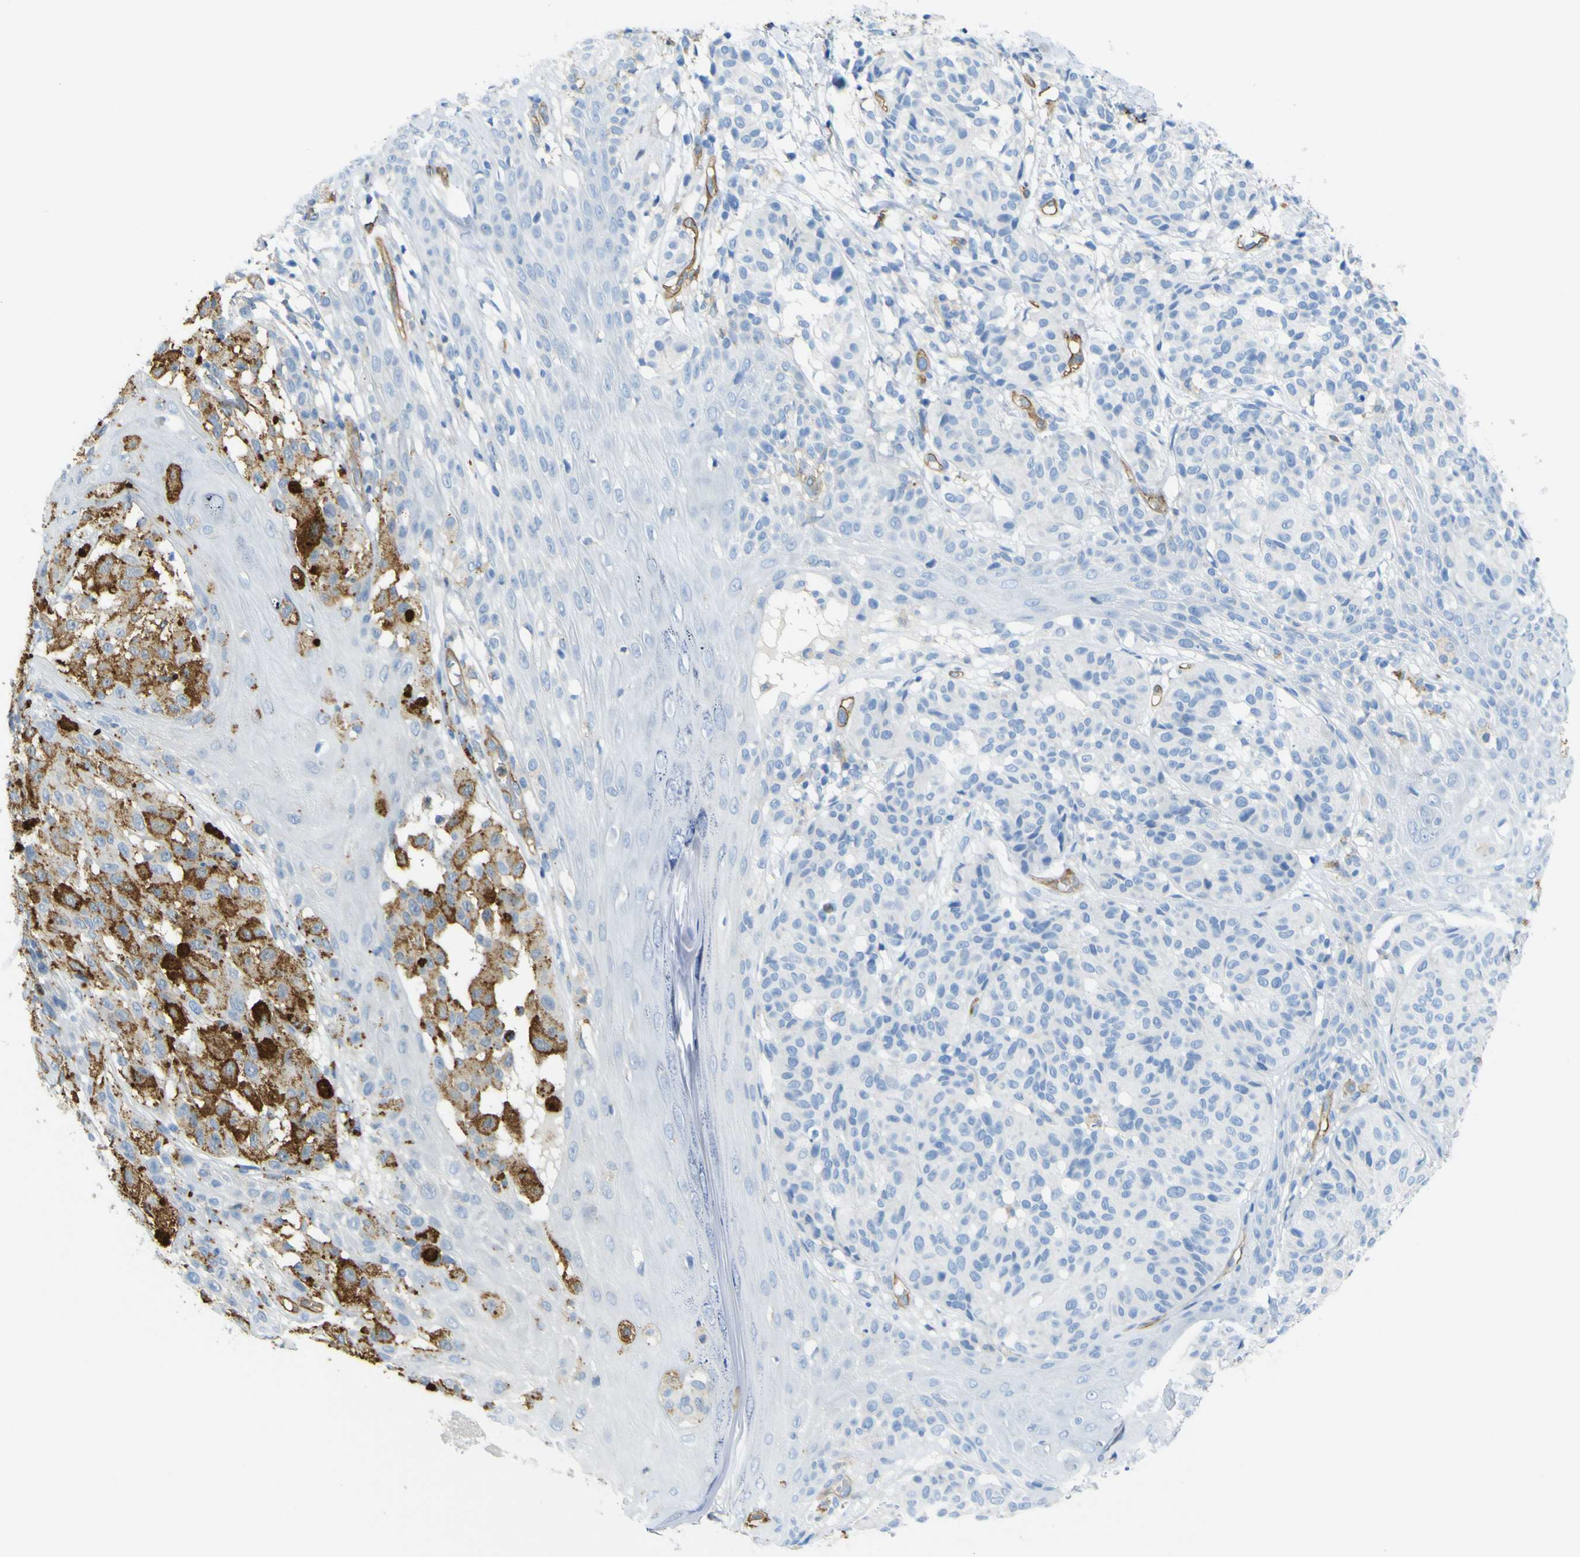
{"staining": {"intensity": "negative", "quantity": "none", "location": "none"}, "tissue": "melanoma", "cell_type": "Tumor cells", "image_type": "cancer", "snomed": [{"axis": "morphology", "description": "Malignant melanoma, NOS"}, {"axis": "topography", "description": "Skin"}], "caption": "Immunohistochemistry photomicrograph of neoplastic tissue: human melanoma stained with DAB displays no significant protein staining in tumor cells. (DAB (3,3'-diaminobenzidine) immunohistochemistry with hematoxylin counter stain).", "gene": "CD93", "patient": {"sex": "female", "age": 46}}